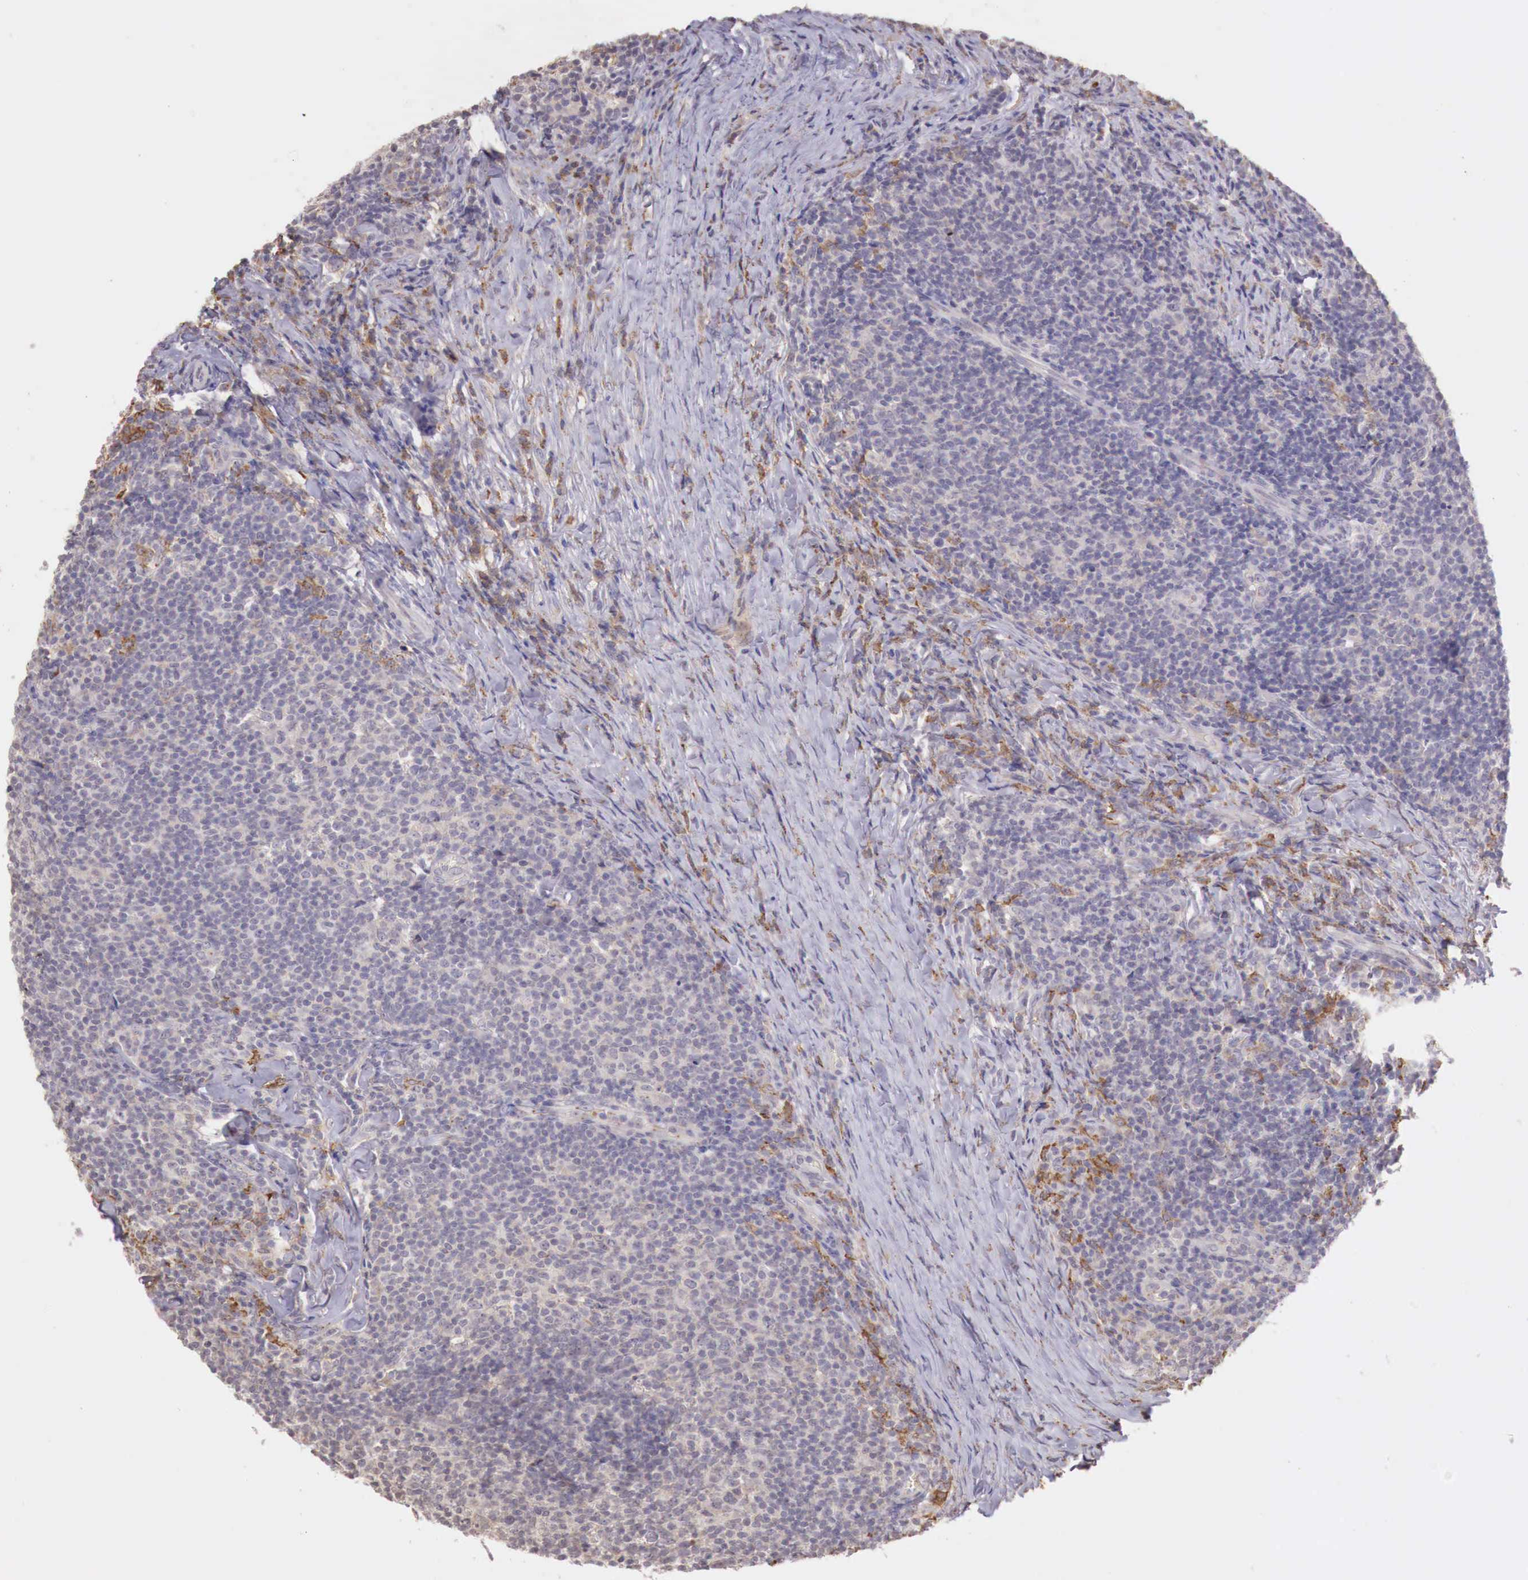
{"staining": {"intensity": "weak", "quantity": "<25%", "location": "cytoplasmic/membranous"}, "tissue": "lymphoma", "cell_type": "Tumor cells", "image_type": "cancer", "snomed": [{"axis": "morphology", "description": "Malignant lymphoma, non-Hodgkin's type, Low grade"}, {"axis": "topography", "description": "Lymph node"}], "caption": "The histopathology image reveals no staining of tumor cells in low-grade malignant lymphoma, non-Hodgkin's type.", "gene": "CHRDL1", "patient": {"sex": "male", "age": 74}}